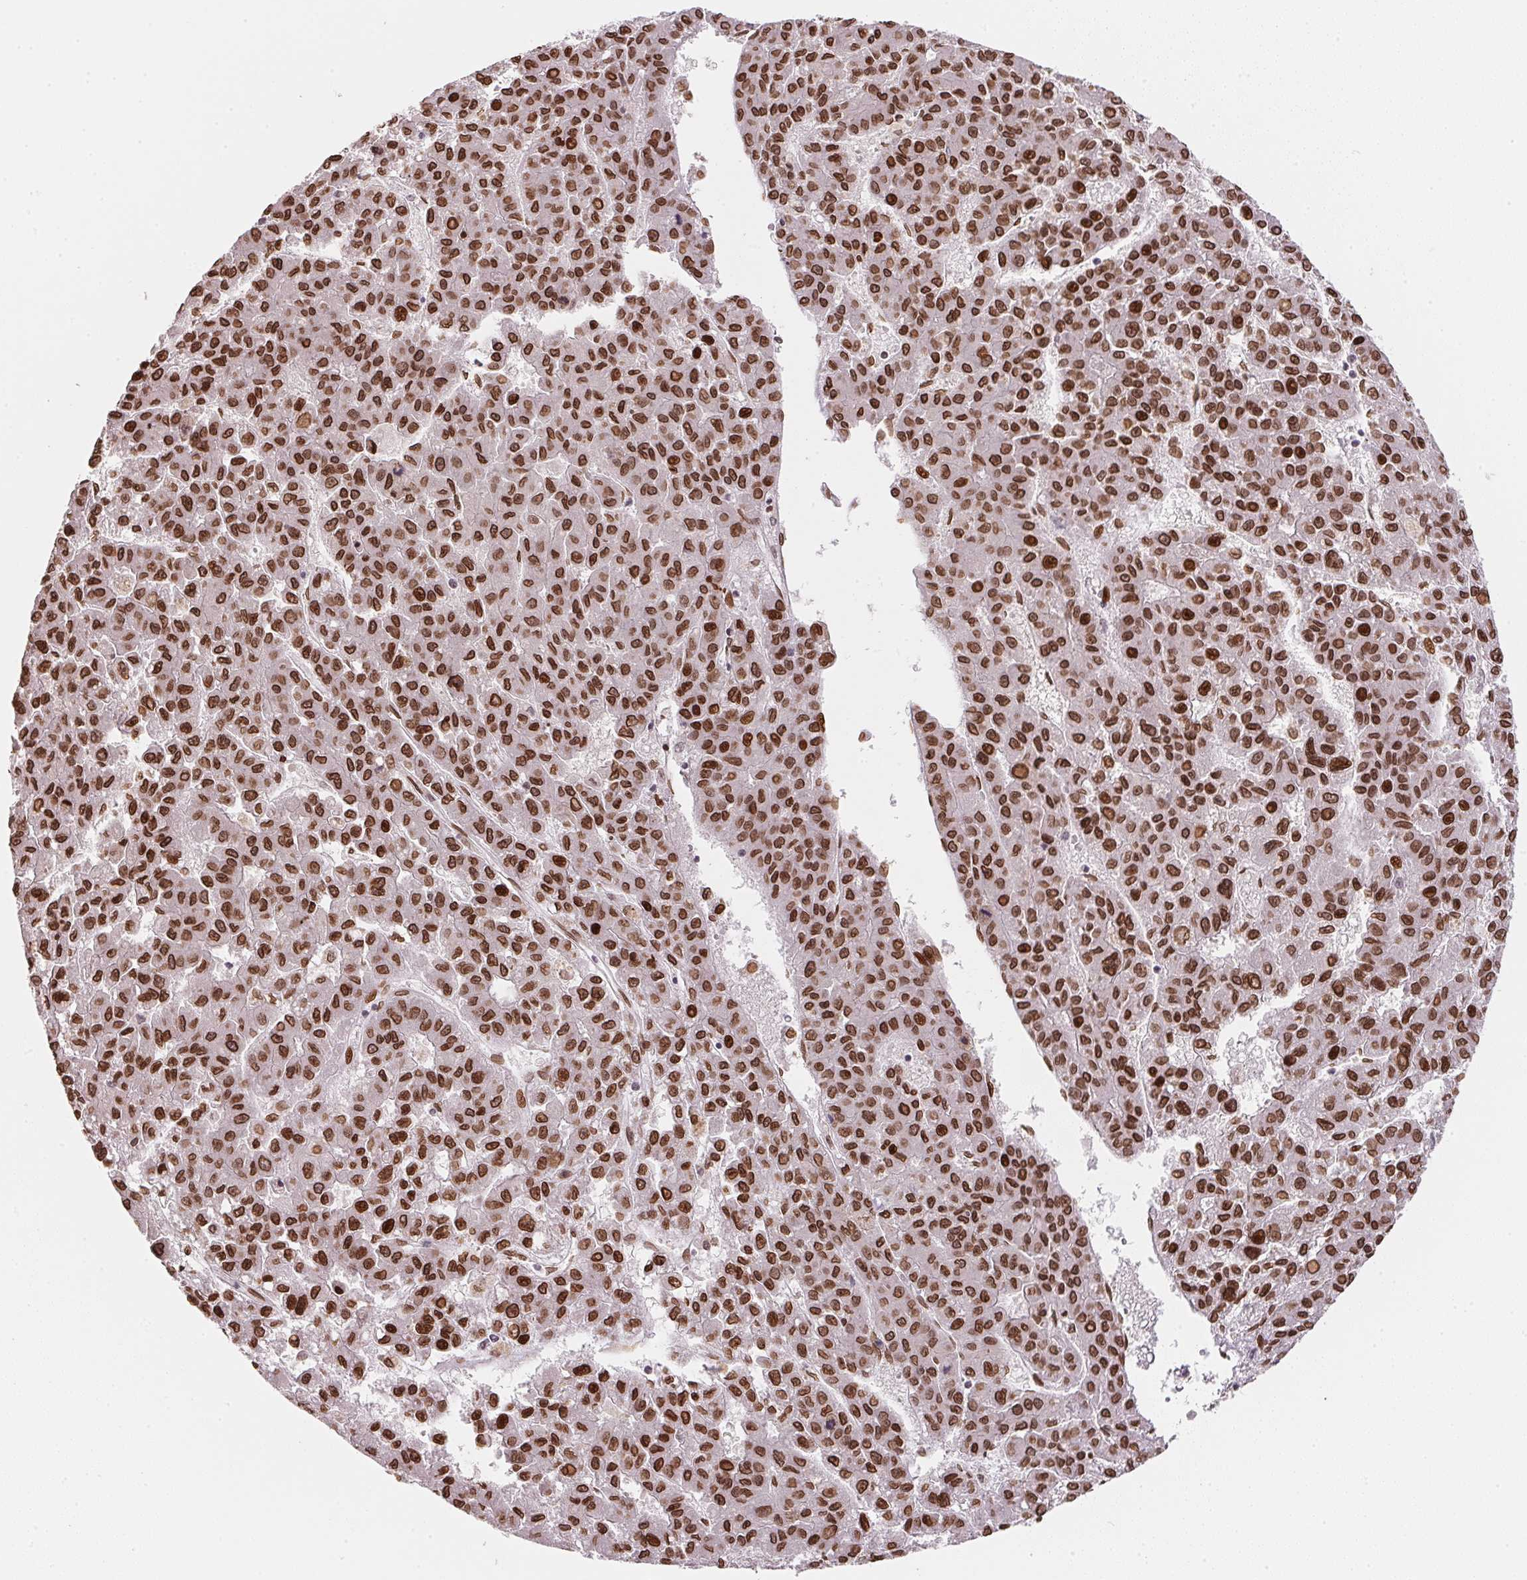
{"staining": {"intensity": "strong", "quantity": ">75%", "location": "cytoplasmic/membranous,nuclear"}, "tissue": "liver cancer", "cell_type": "Tumor cells", "image_type": "cancer", "snomed": [{"axis": "morphology", "description": "Carcinoma, Hepatocellular, NOS"}, {"axis": "topography", "description": "Liver"}], "caption": "The histopathology image shows a brown stain indicating the presence of a protein in the cytoplasmic/membranous and nuclear of tumor cells in liver cancer (hepatocellular carcinoma).", "gene": "SAP30BP", "patient": {"sex": "male", "age": 70}}